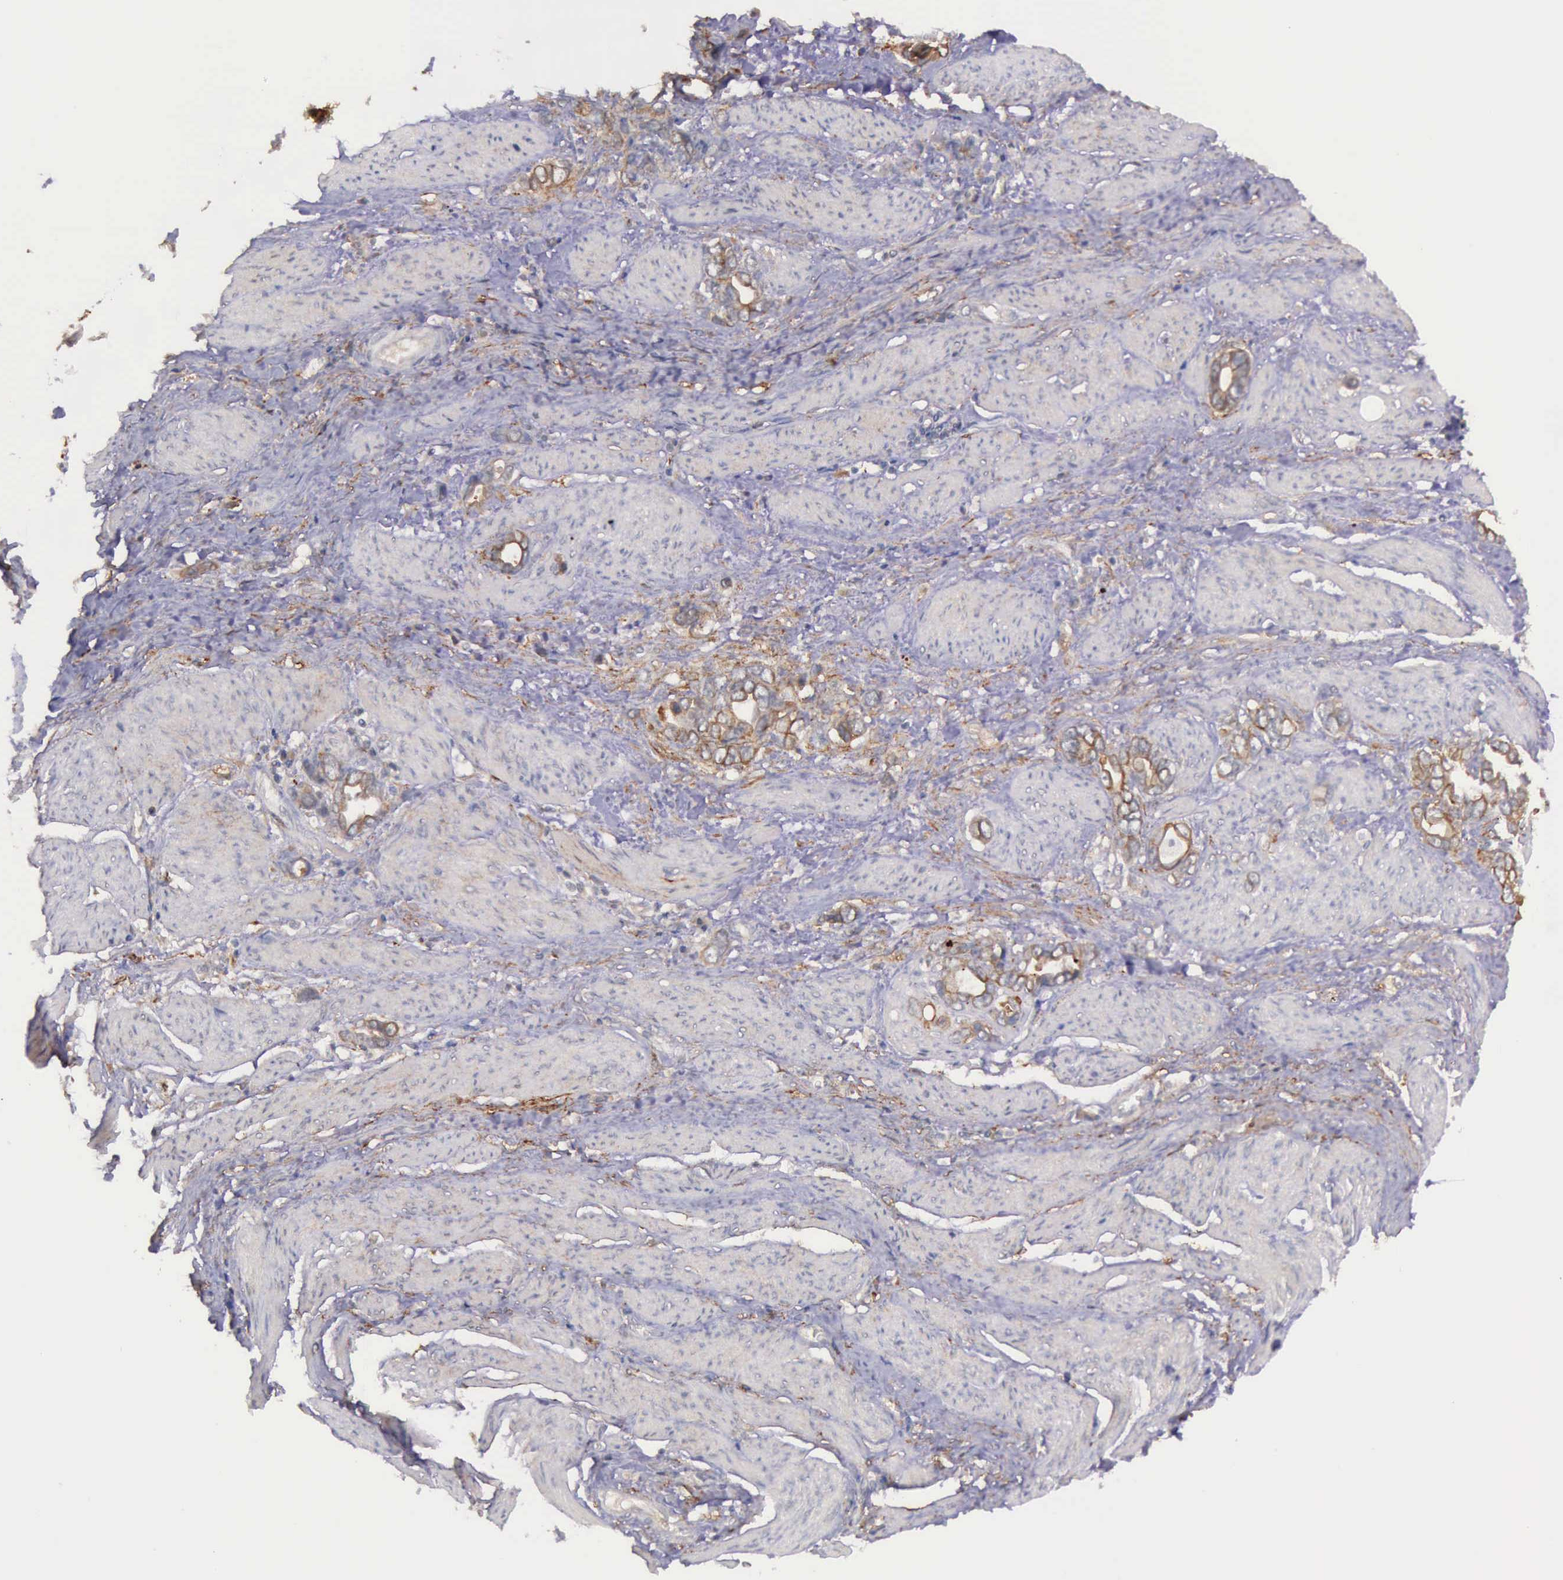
{"staining": {"intensity": "moderate", "quantity": "25%-75%", "location": "cytoplasmic/membranous"}, "tissue": "stomach cancer", "cell_type": "Tumor cells", "image_type": "cancer", "snomed": [{"axis": "morphology", "description": "Adenocarcinoma, NOS"}, {"axis": "topography", "description": "Stomach"}], "caption": "Immunohistochemical staining of human adenocarcinoma (stomach) demonstrates medium levels of moderate cytoplasmic/membranous expression in approximately 25%-75% of tumor cells.", "gene": "PRICKLE3", "patient": {"sex": "male", "age": 78}}